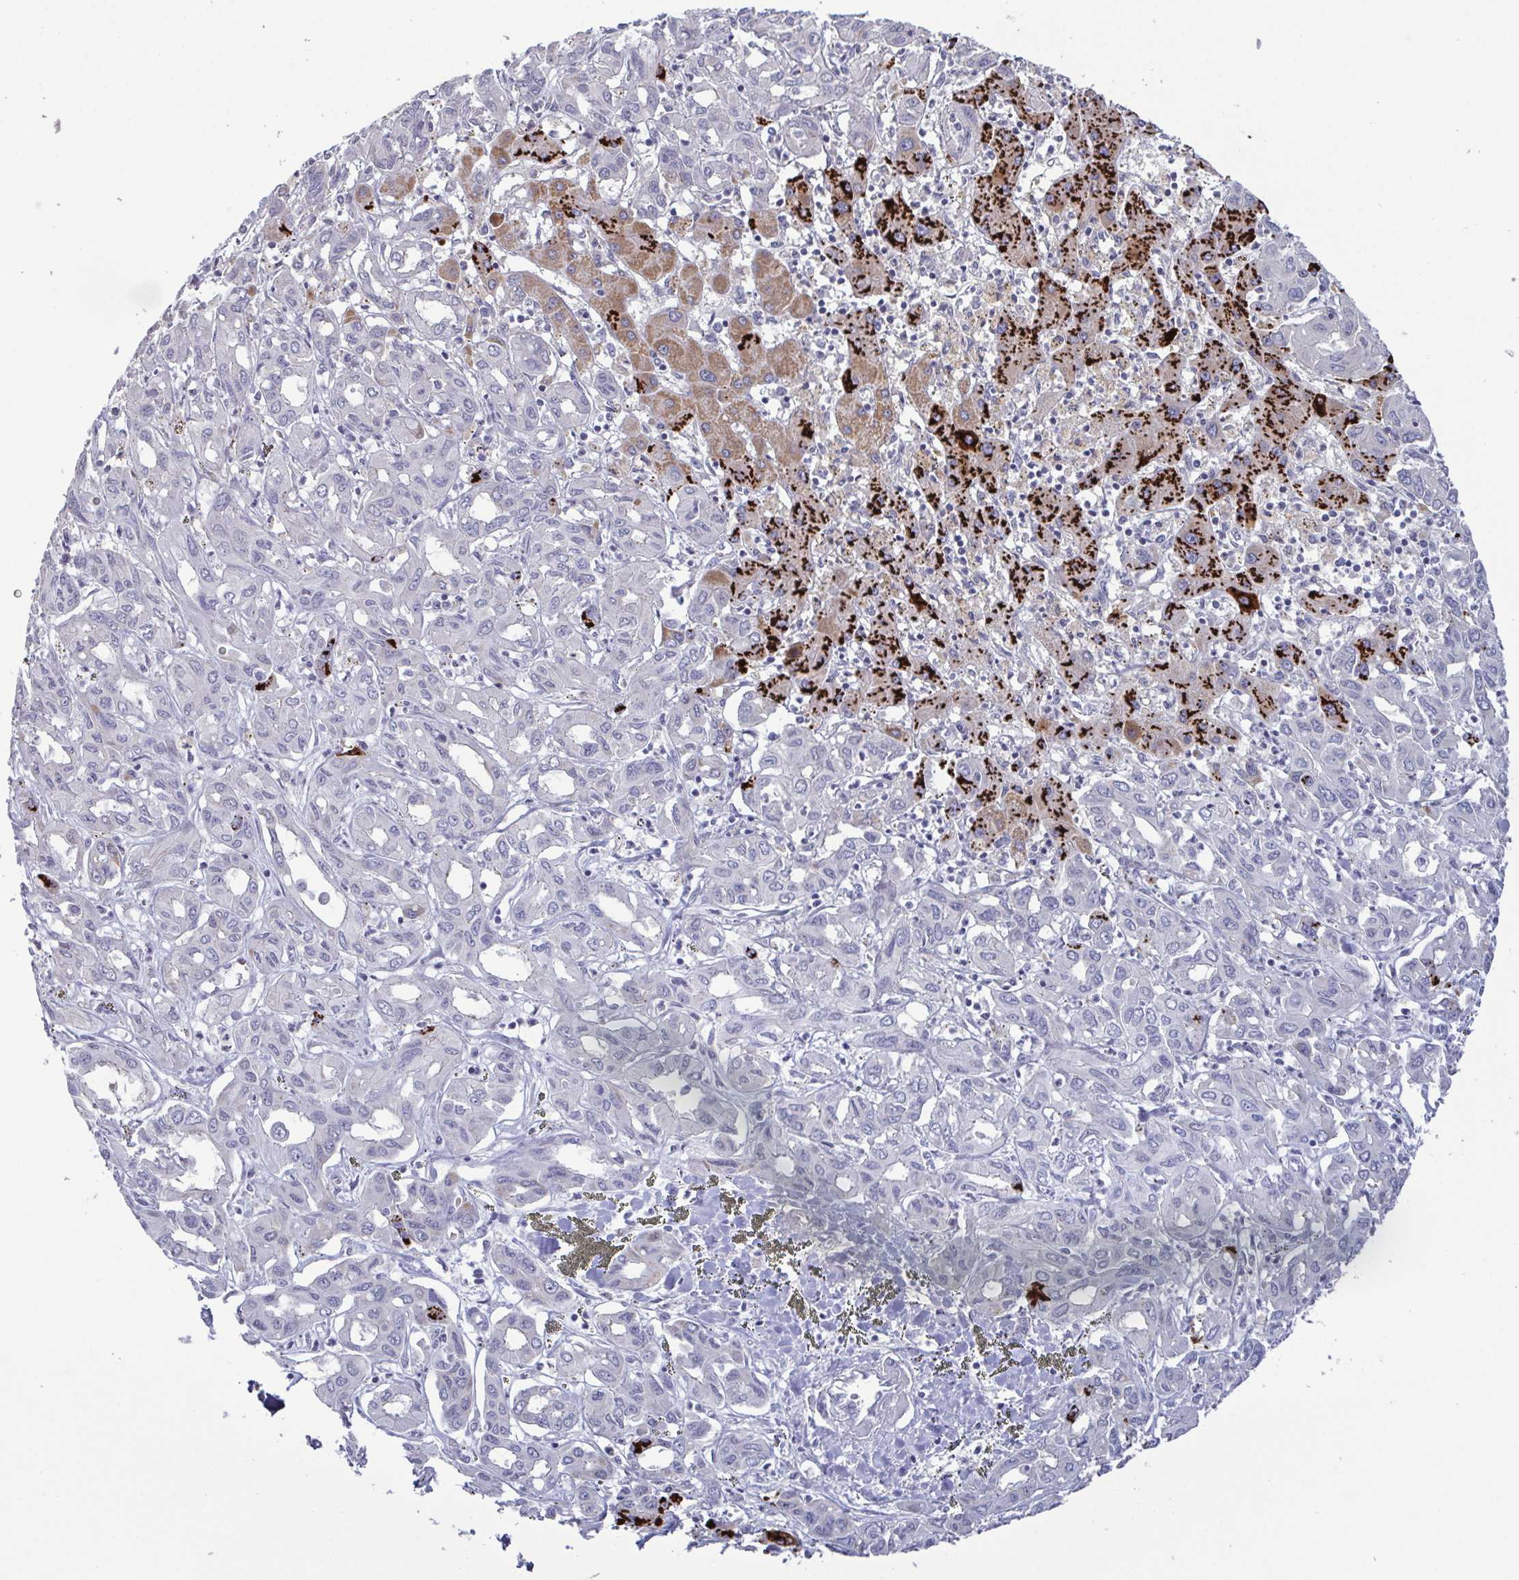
{"staining": {"intensity": "negative", "quantity": "none", "location": "none"}, "tissue": "liver cancer", "cell_type": "Tumor cells", "image_type": "cancer", "snomed": [{"axis": "morphology", "description": "Cholangiocarcinoma"}, {"axis": "topography", "description": "Liver"}], "caption": "Tumor cells show no significant protein expression in liver cholangiocarcinoma.", "gene": "GLDC", "patient": {"sex": "female", "age": 60}}